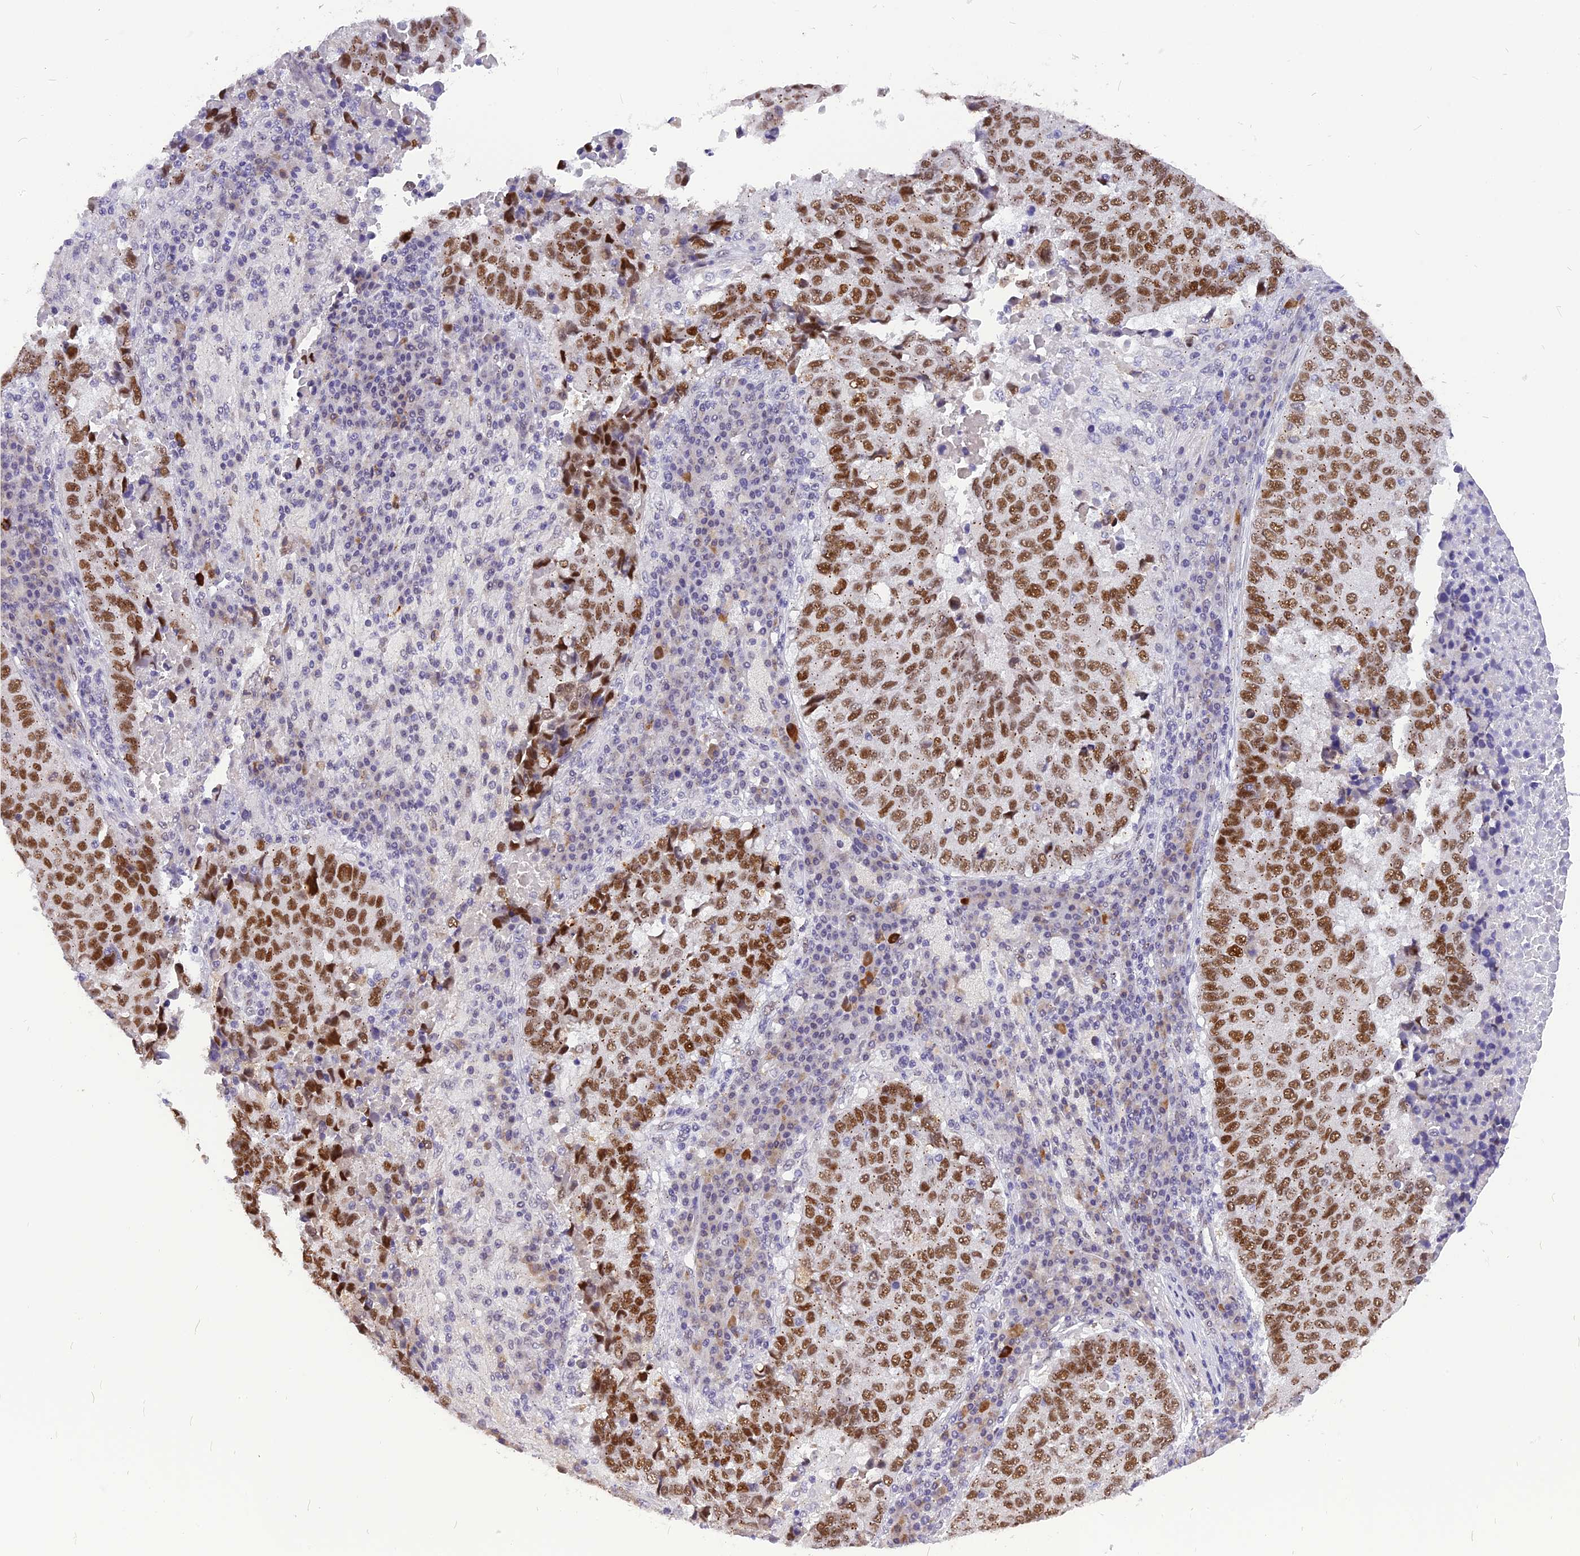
{"staining": {"intensity": "strong", "quantity": ">75%", "location": "nuclear"}, "tissue": "lung cancer", "cell_type": "Tumor cells", "image_type": "cancer", "snomed": [{"axis": "morphology", "description": "Squamous cell carcinoma, NOS"}, {"axis": "topography", "description": "Lung"}], "caption": "Lung cancer (squamous cell carcinoma) stained with immunohistochemistry shows strong nuclear positivity in about >75% of tumor cells.", "gene": "IRF2BP1", "patient": {"sex": "male", "age": 73}}